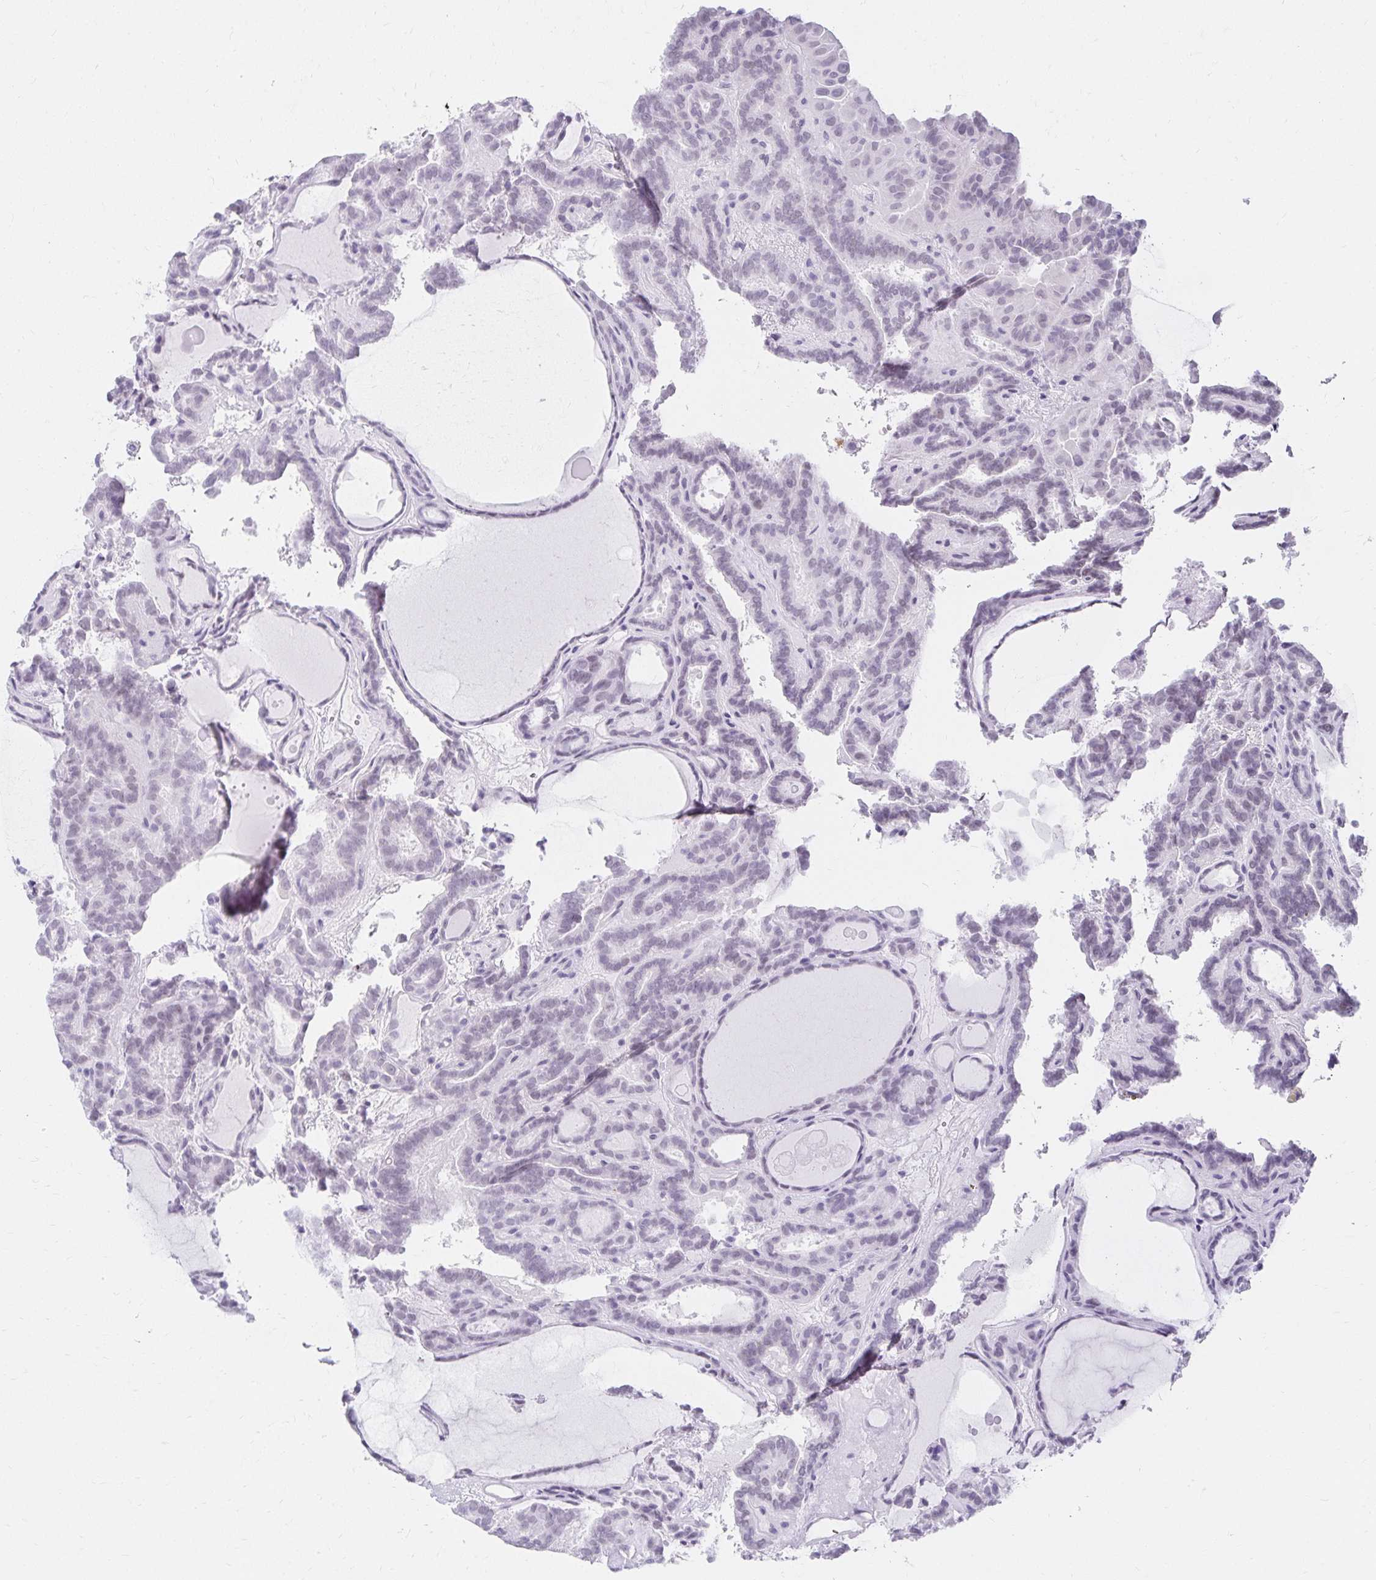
{"staining": {"intensity": "negative", "quantity": "none", "location": "none"}, "tissue": "thyroid cancer", "cell_type": "Tumor cells", "image_type": "cancer", "snomed": [{"axis": "morphology", "description": "Papillary adenocarcinoma, NOS"}, {"axis": "topography", "description": "Thyroid gland"}], "caption": "Human thyroid cancer stained for a protein using IHC reveals no expression in tumor cells.", "gene": "C20orf85", "patient": {"sex": "female", "age": 46}}